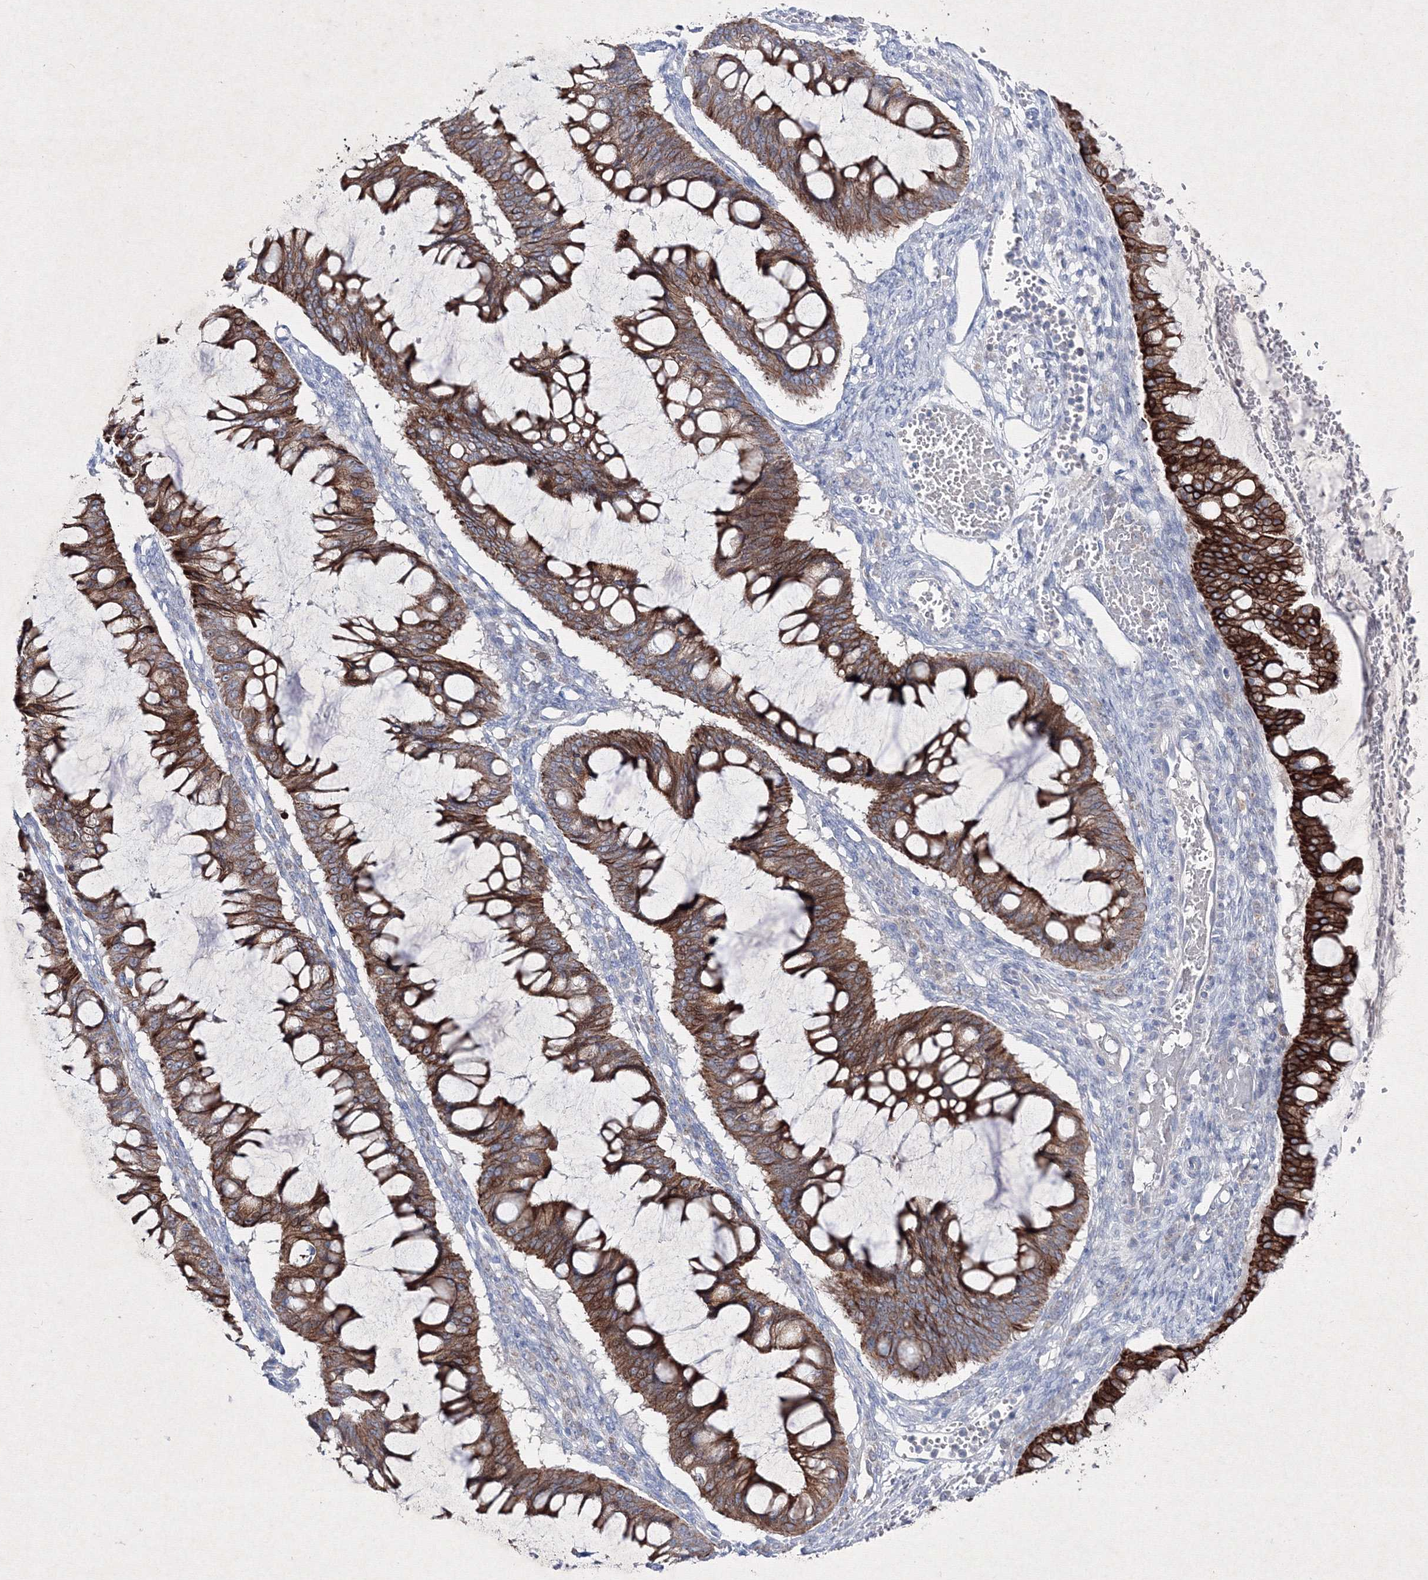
{"staining": {"intensity": "strong", "quantity": ">75%", "location": "cytoplasmic/membranous"}, "tissue": "ovarian cancer", "cell_type": "Tumor cells", "image_type": "cancer", "snomed": [{"axis": "morphology", "description": "Cystadenocarcinoma, mucinous, NOS"}, {"axis": "topography", "description": "Ovary"}], "caption": "The image reveals staining of ovarian cancer, revealing strong cytoplasmic/membranous protein positivity (brown color) within tumor cells.", "gene": "SMIM29", "patient": {"sex": "female", "age": 73}}